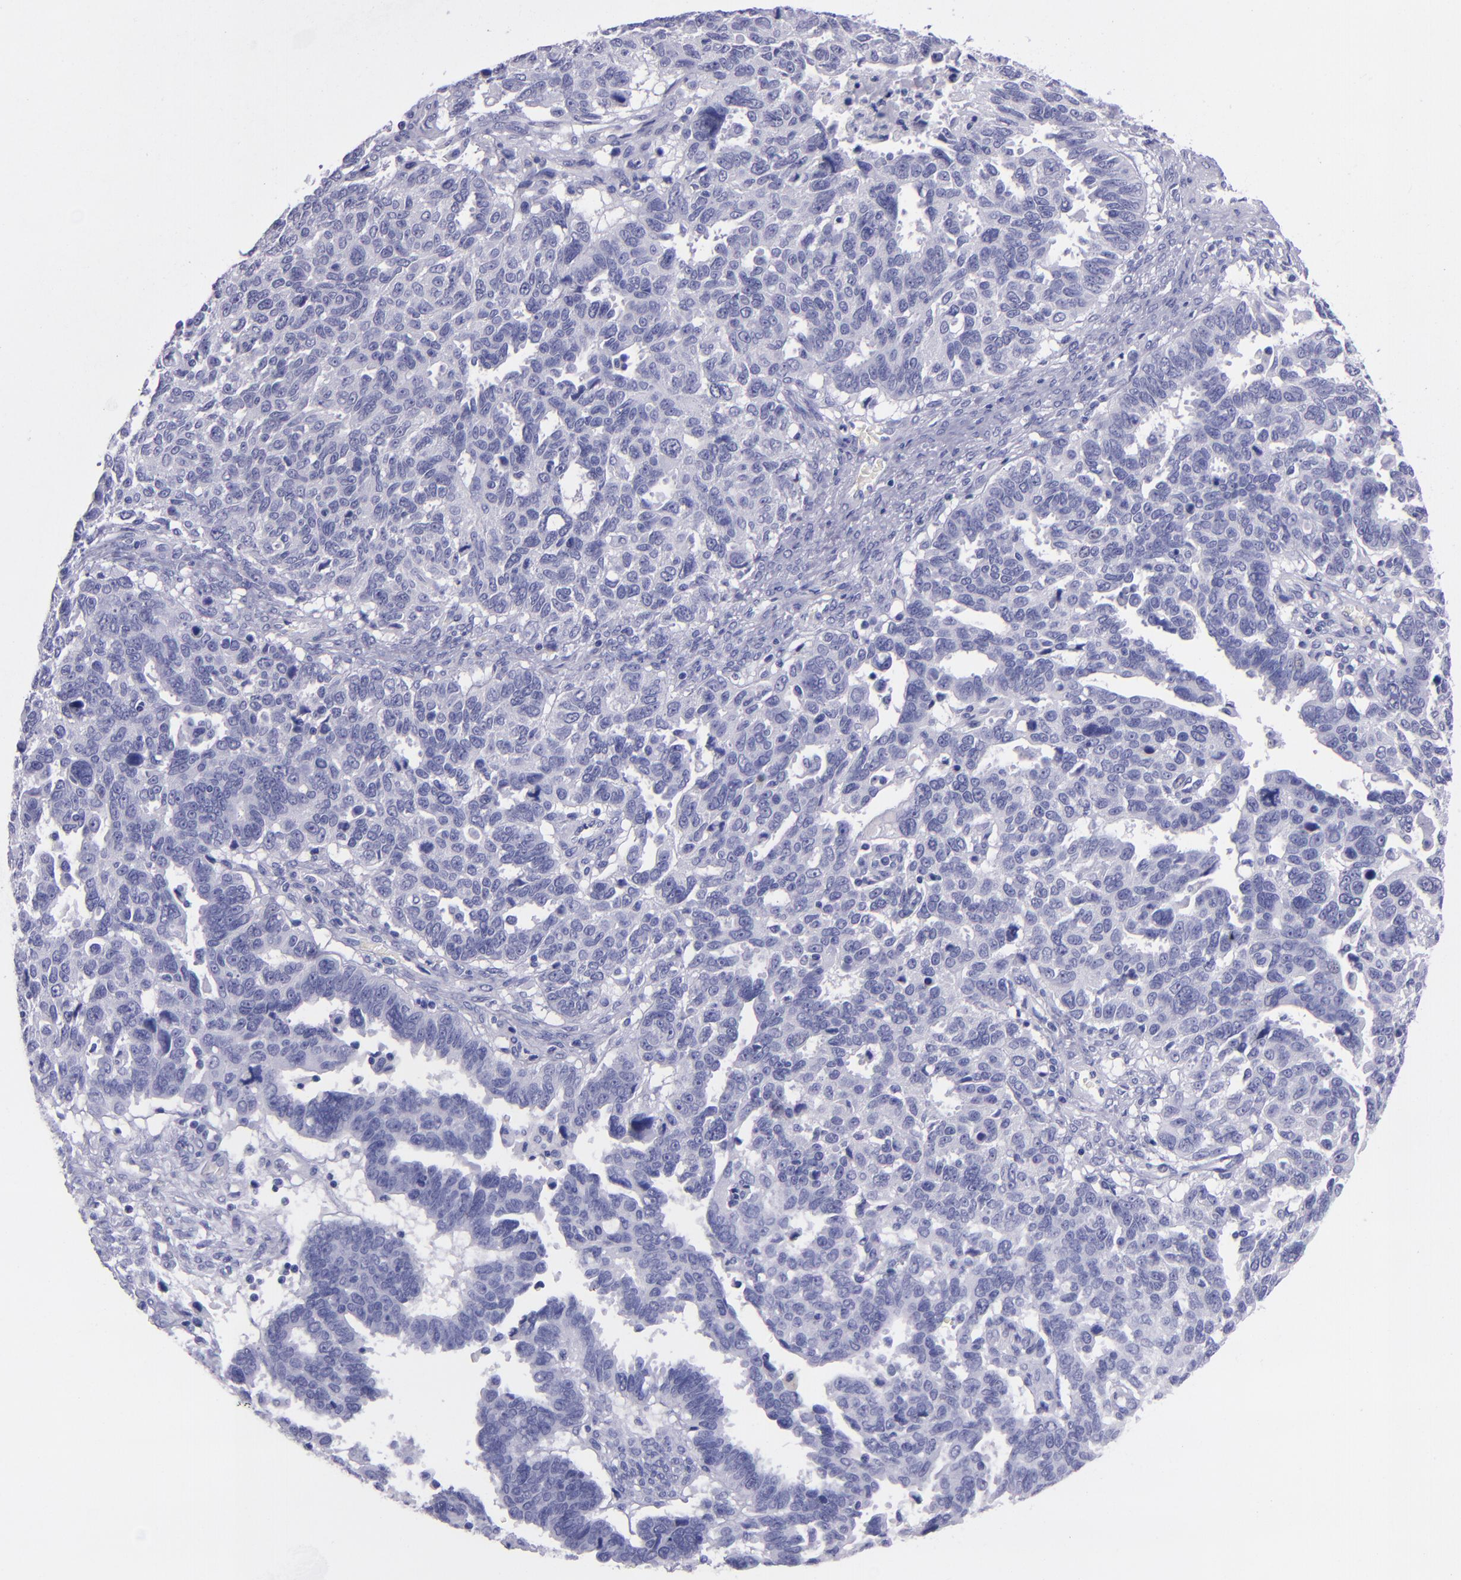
{"staining": {"intensity": "negative", "quantity": "none", "location": "none"}, "tissue": "ovarian cancer", "cell_type": "Tumor cells", "image_type": "cancer", "snomed": [{"axis": "morphology", "description": "Carcinoma, endometroid"}, {"axis": "morphology", "description": "Cystadenocarcinoma, serous, NOS"}, {"axis": "topography", "description": "Ovary"}], "caption": "Photomicrograph shows no protein positivity in tumor cells of ovarian cancer (serous cystadenocarcinoma) tissue. (Immunohistochemistry (ihc), brightfield microscopy, high magnification).", "gene": "TNNT3", "patient": {"sex": "female", "age": 45}}